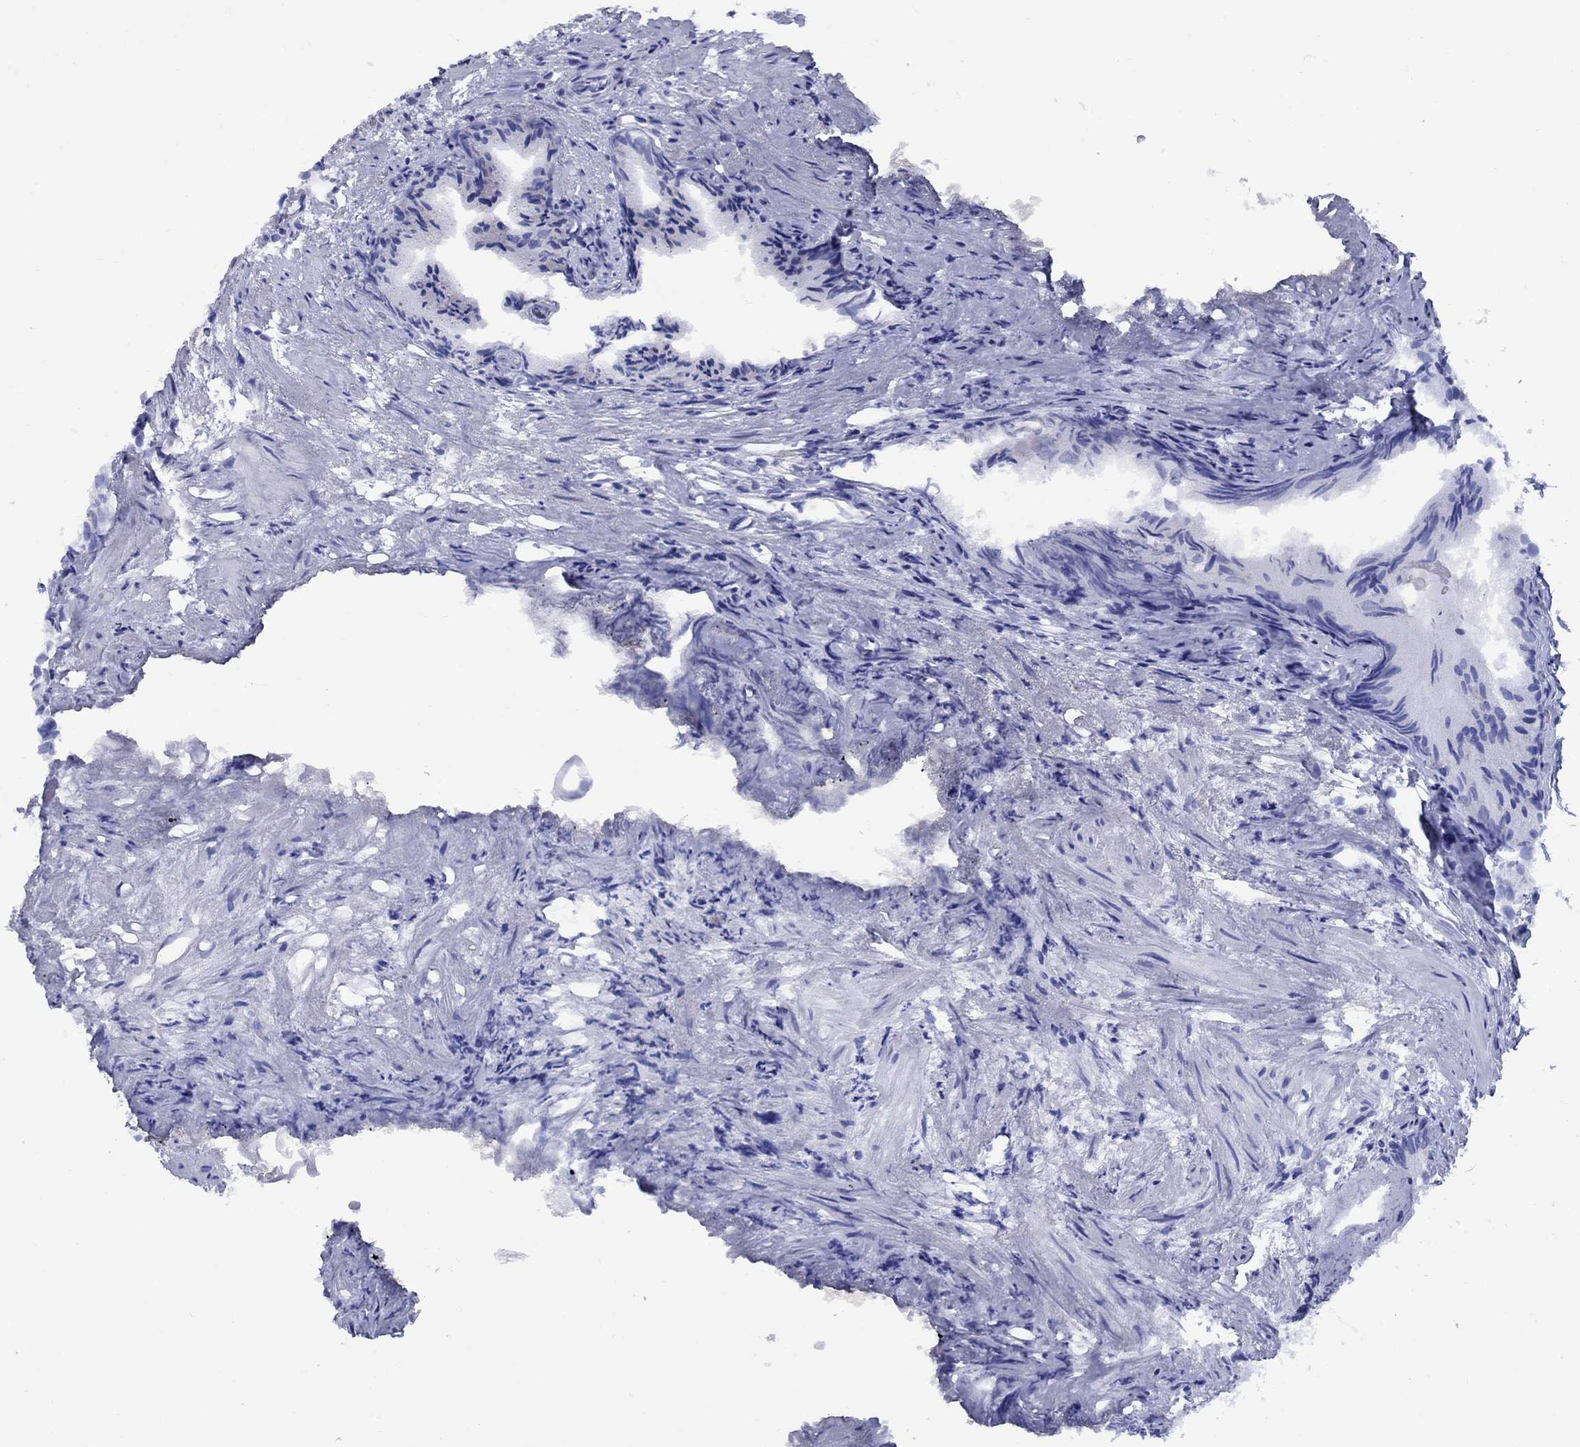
{"staining": {"intensity": "negative", "quantity": "none", "location": "none"}, "tissue": "prostate cancer", "cell_type": "Tumor cells", "image_type": "cancer", "snomed": [{"axis": "morphology", "description": "Adenocarcinoma, High grade"}, {"axis": "topography", "description": "Prostate"}], "caption": "There is no significant positivity in tumor cells of prostate cancer. (DAB (3,3'-diaminobenzidine) immunohistochemistry, high magnification).", "gene": "SMCP", "patient": {"sex": "male", "age": 90}}